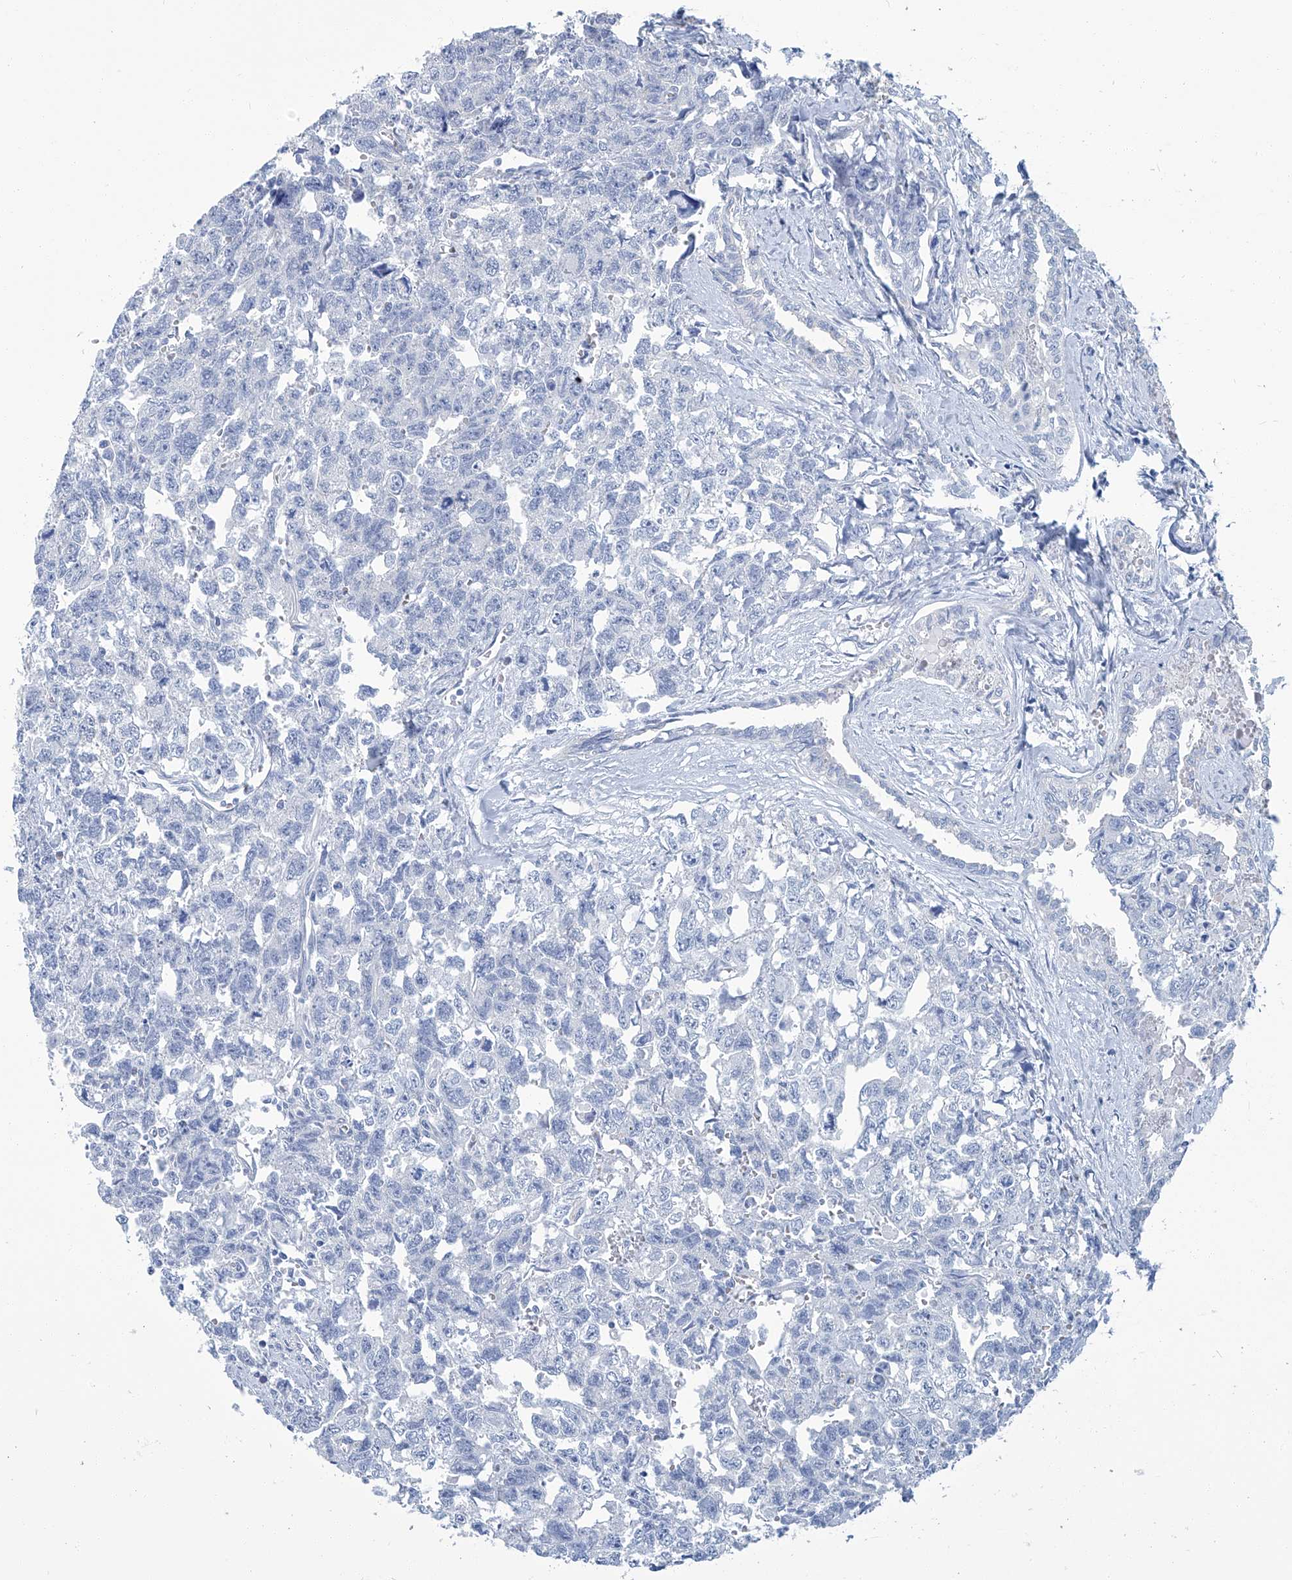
{"staining": {"intensity": "negative", "quantity": "none", "location": "none"}, "tissue": "testis cancer", "cell_type": "Tumor cells", "image_type": "cancer", "snomed": [{"axis": "morphology", "description": "Carcinoma, Embryonal, NOS"}, {"axis": "topography", "description": "Testis"}], "caption": "High power microscopy histopathology image of an IHC photomicrograph of testis cancer, revealing no significant expression in tumor cells. (DAB (3,3'-diaminobenzidine) immunohistochemistry (IHC) with hematoxylin counter stain).", "gene": "PFKL", "patient": {"sex": "male", "age": 31}}